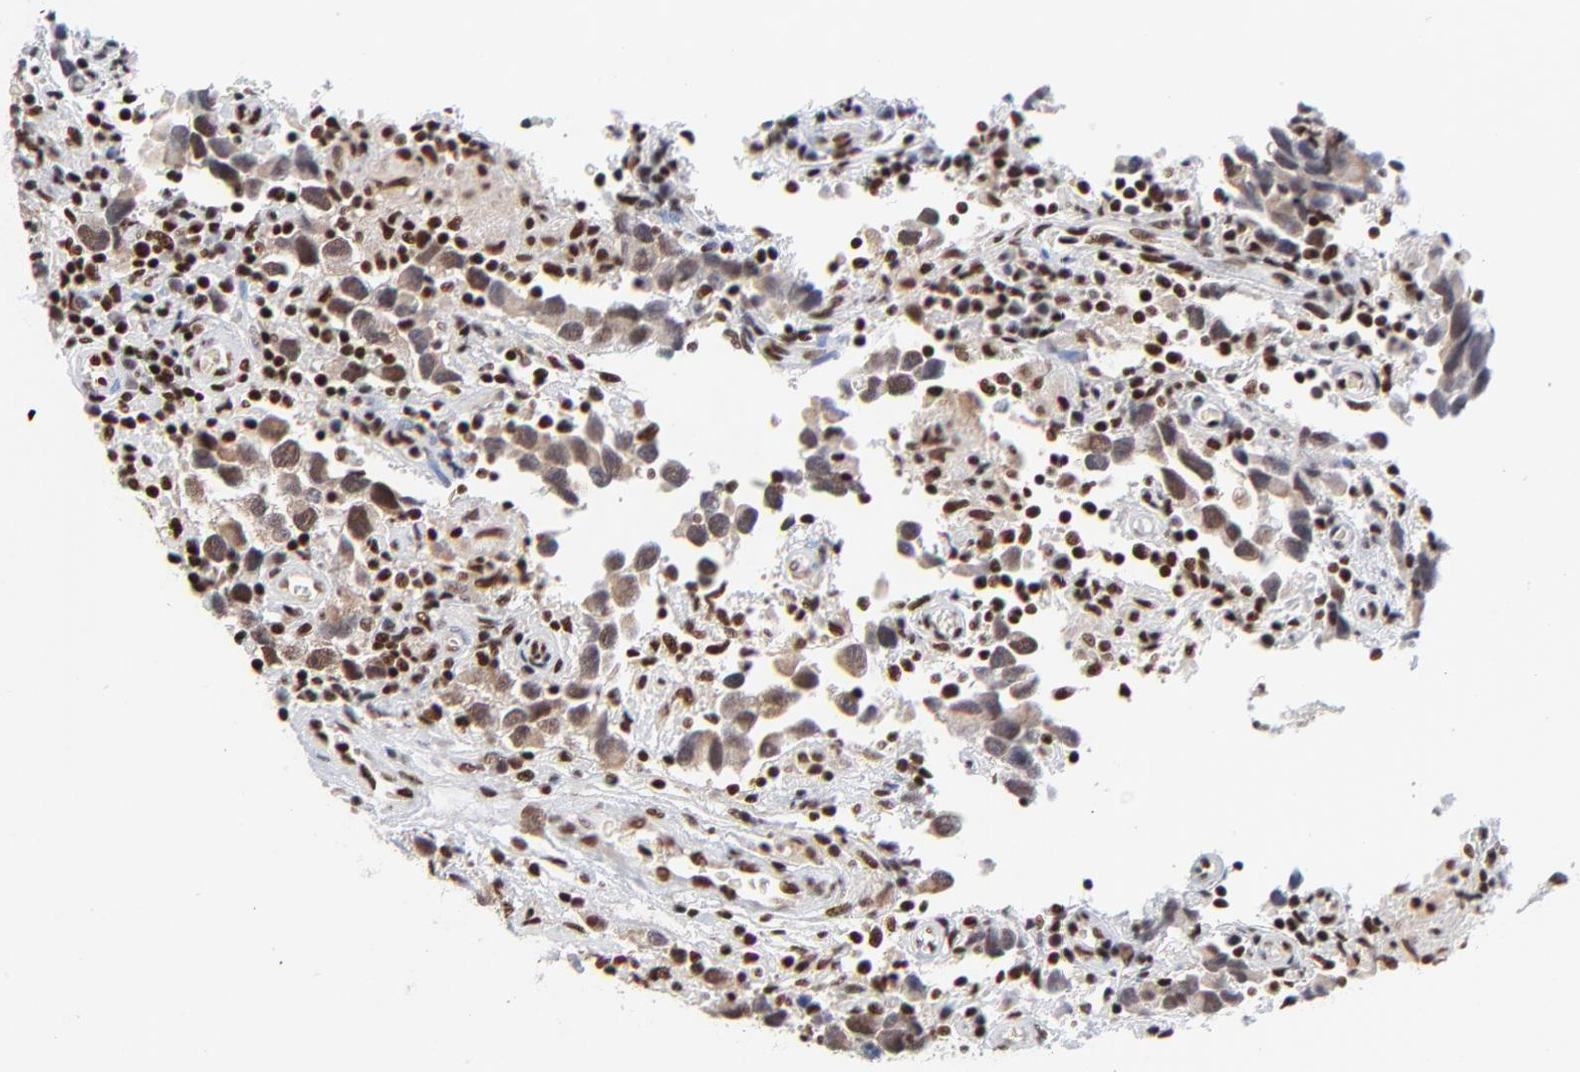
{"staining": {"intensity": "weak", "quantity": "25%-75%", "location": "cytoplasmic/membranous,nuclear"}, "tissue": "testis cancer", "cell_type": "Tumor cells", "image_type": "cancer", "snomed": [{"axis": "morphology", "description": "Carcinoma, Embryonal, NOS"}, {"axis": "topography", "description": "Testis"}], "caption": "Protein positivity by immunohistochemistry (IHC) exhibits weak cytoplasmic/membranous and nuclear expression in approximately 25%-75% of tumor cells in testis cancer. (DAB (3,3'-diaminobenzidine) IHC with brightfield microscopy, high magnification).", "gene": "CREB1", "patient": {"sex": "male", "age": 21}}